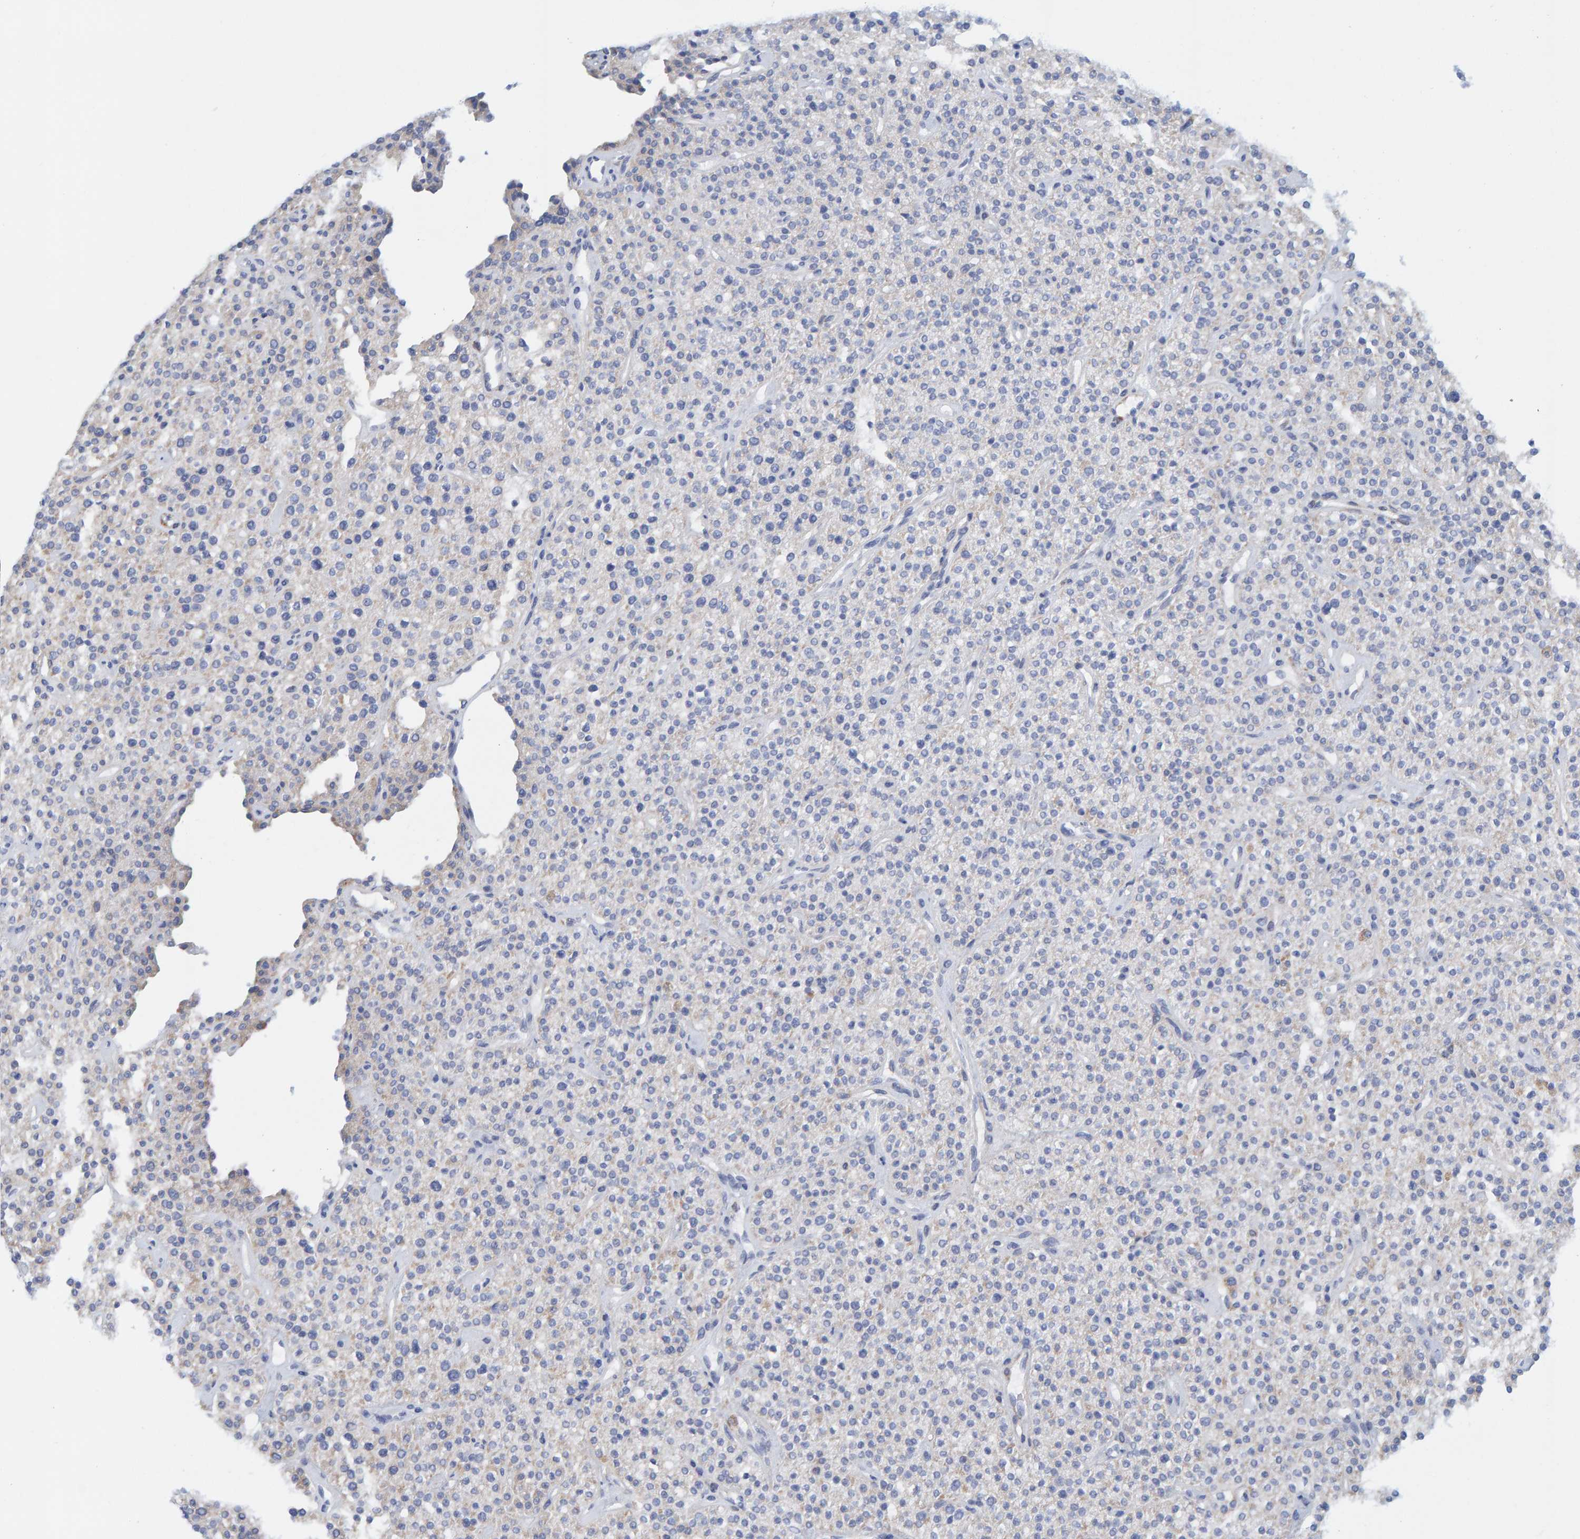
{"staining": {"intensity": "negative", "quantity": "none", "location": "none"}, "tissue": "parathyroid gland", "cell_type": "Glandular cells", "image_type": "normal", "snomed": [{"axis": "morphology", "description": "Normal tissue, NOS"}, {"axis": "topography", "description": "Parathyroid gland"}], "caption": "Immunohistochemical staining of normal human parathyroid gland shows no significant expression in glandular cells.", "gene": "MAP1B", "patient": {"sex": "male", "age": 46}}